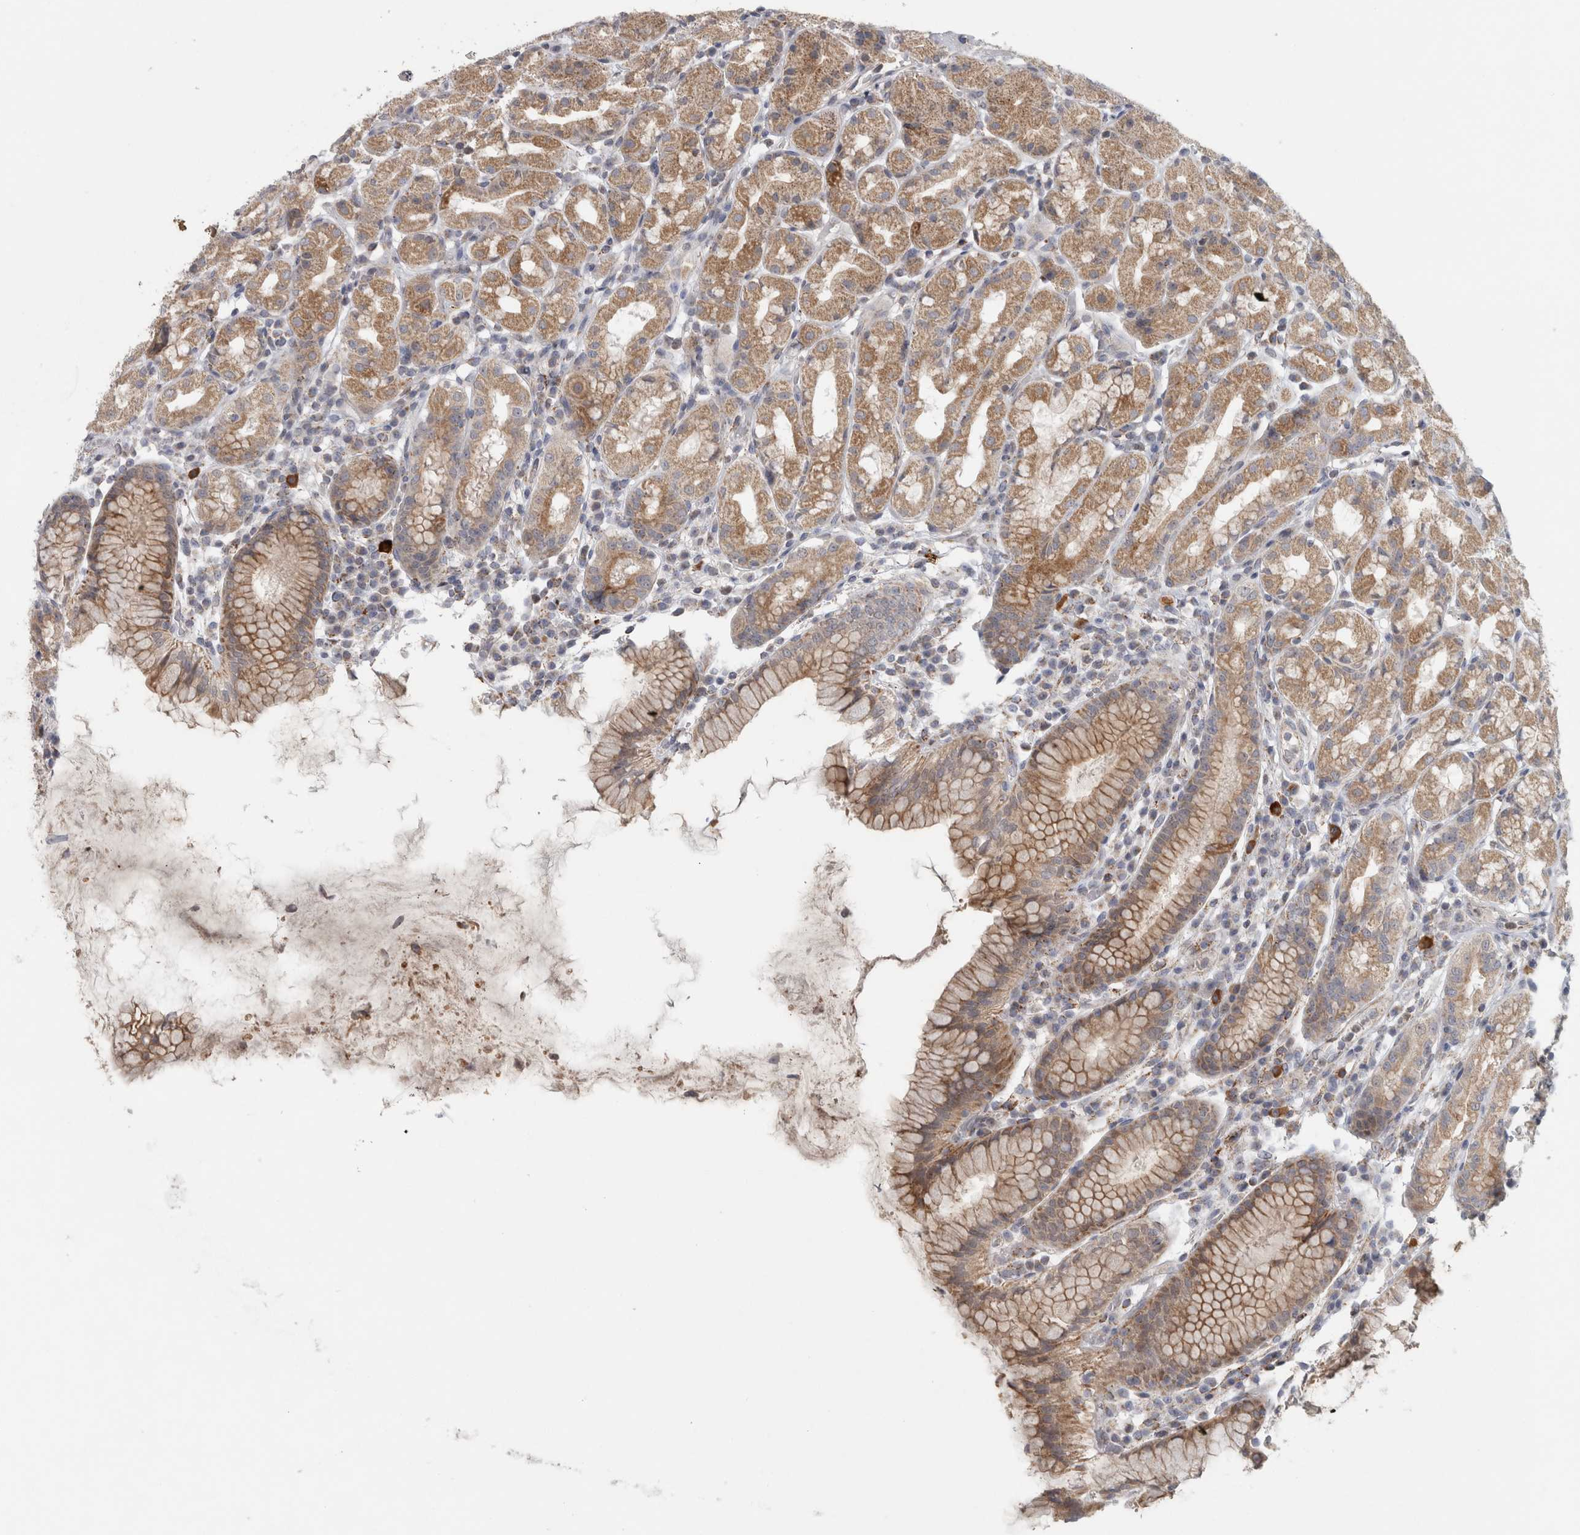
{"staining": {"intensity": "moderate", "quantity": "25%-75%", "location": "cytoplasmic/membranous"}, "tissue": "stomach", "cell_type": "Glandular cells", "image_type": "normal", "snomed": [{"axis": "morphology", "description": "Normal tissue, NOS"}, {"axis": "topography", "description": "Stomach, lower"}], "caption": "A brown stain highlights moderate cytoplasmic/membranous staining of a protein in glandular cells of normal stomach. The staining was performed using DAB (3,3'-diaminobenzidine), with brown indicating positive protein expression. Nuclei are stained blue with hematoxylin.", "gene": "RAB18", "patient": {"sex": "female", "age": 56}}